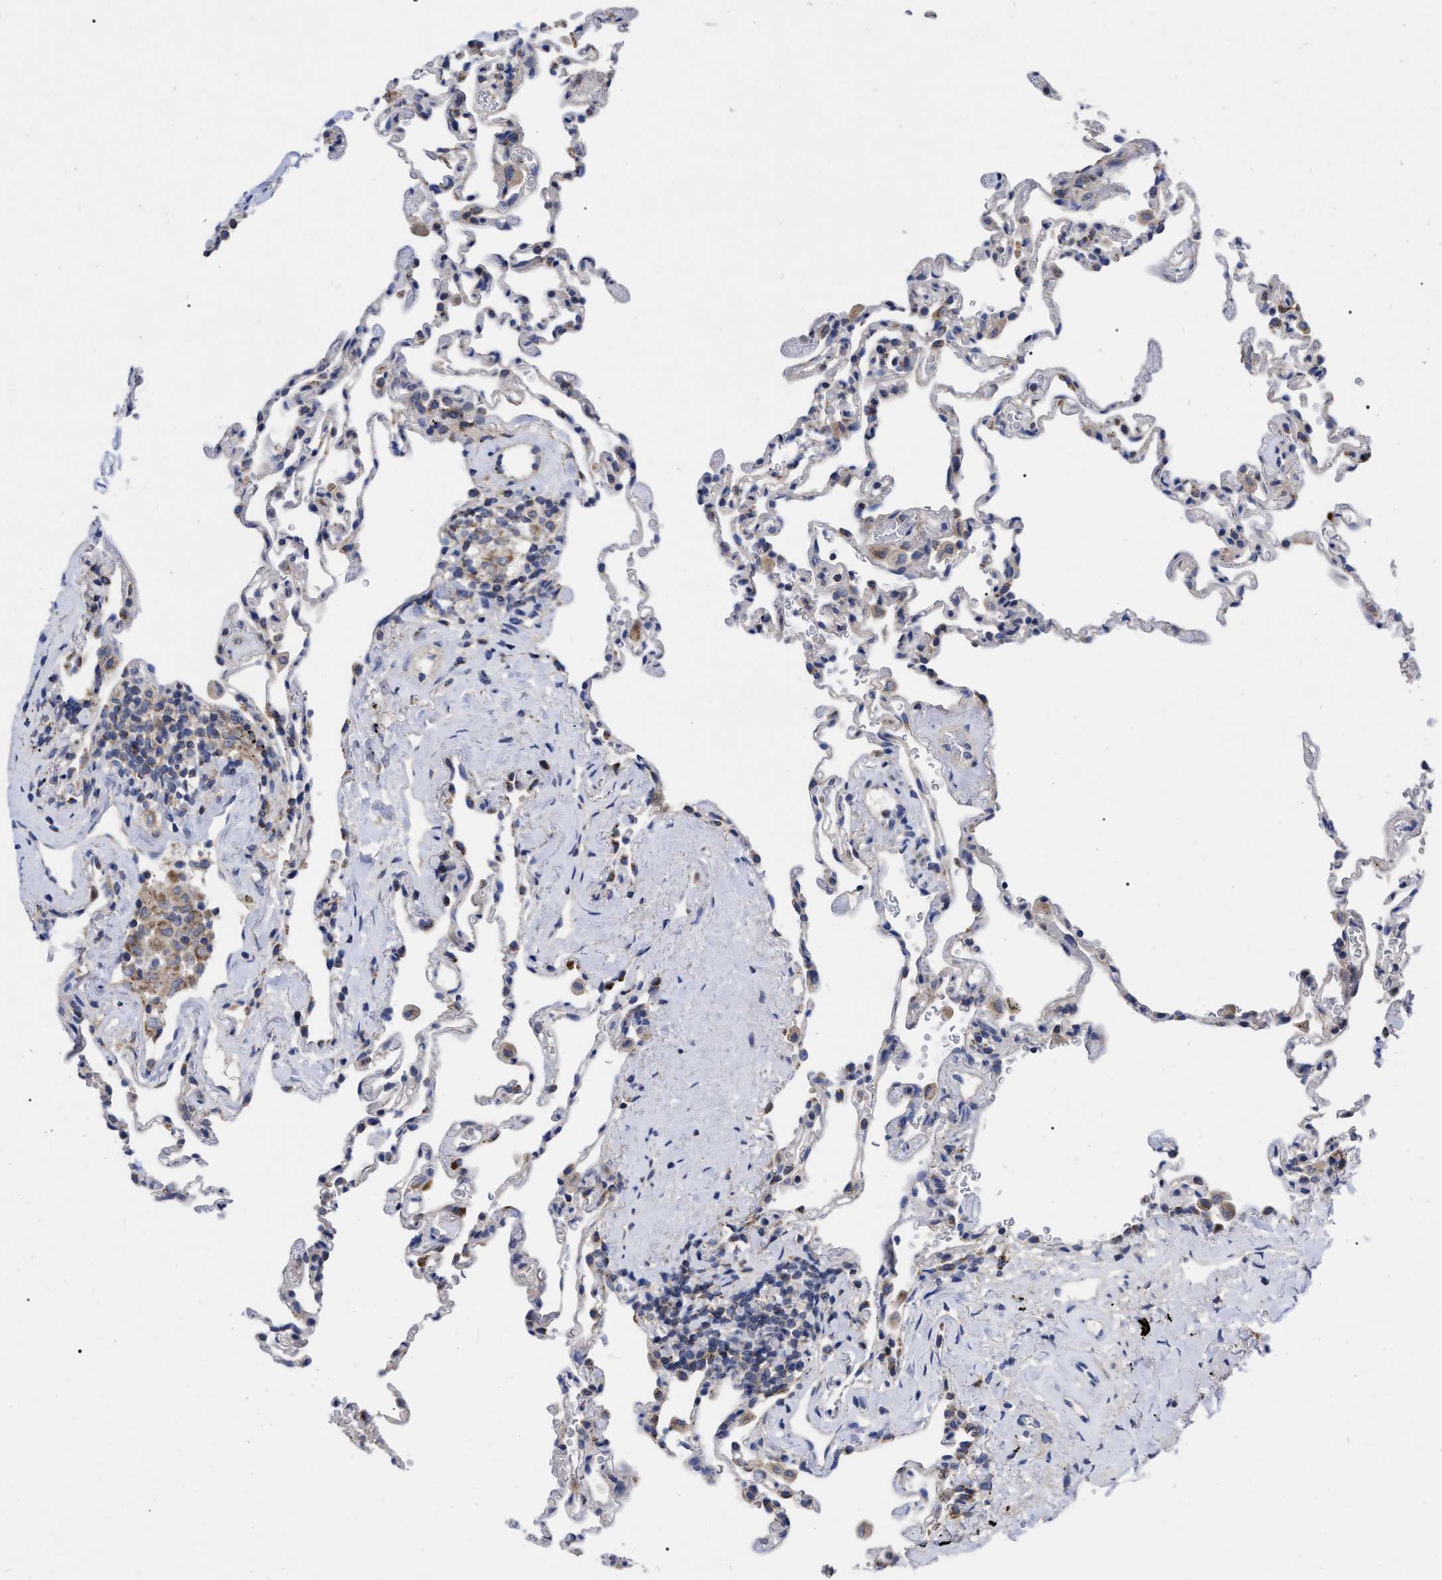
{"staining": {"intensity": "weak", "quantity": "<25%", "location": "cytoplasmic/membranous"}, "tissue": "lung", "cell_type": "Alveolar cells", "image_type": "normal", "snomed": [{"axis": "morphology", "description": "Normal tissue, NOS"}, {"axis": "topography", "description": "Lung"}], "caption": "This photomicrograph is of normal lung stained with IHC to label a protein in brown with the nuclei are counter-stained blue. There is no staining in alveolar cells. (Brightfield microscopy of DAB immunohistochemistry (IHC) at high magnification).", "gene": "CDKN2C", "patient": {"sex": "male", "age": 59}}